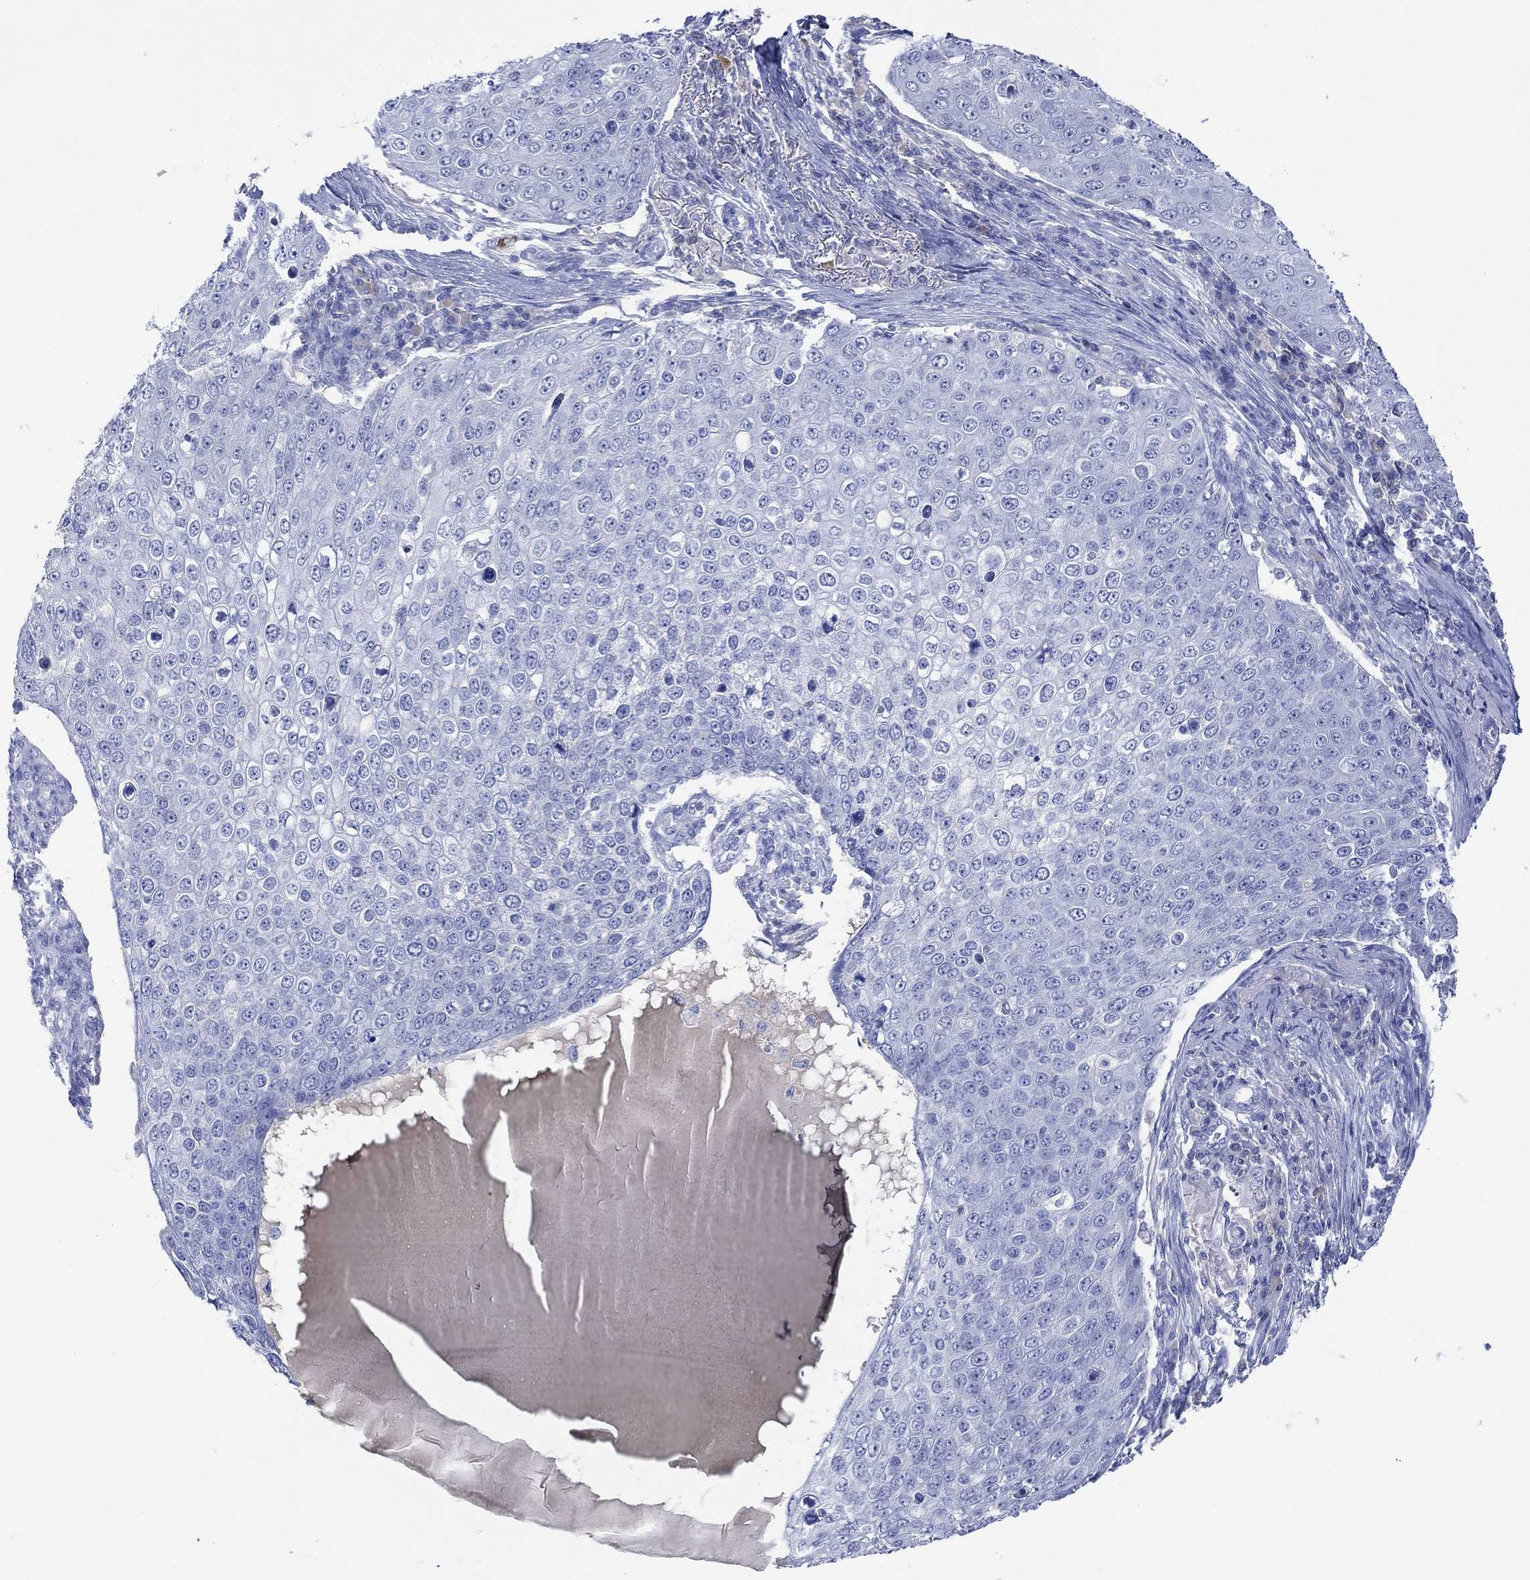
{"staining": {"intensity": "negative", "quantity": "none", "location": "none"}, "tissue": "skin cancer", "cell_type": "Tumor cells", "image_type": "cancer", "snomed": [{"axis": "morphology", "description": "Squamous cell carcinoma, NOS"}, {"axis": "topography", "description": "Skin"}], "caption": "Skin cancer was stained to show a protein in brown. There is no significant staining in tumor cells.", "gene": "GCM1", "patient": {"sex": "male", "age": 71}}